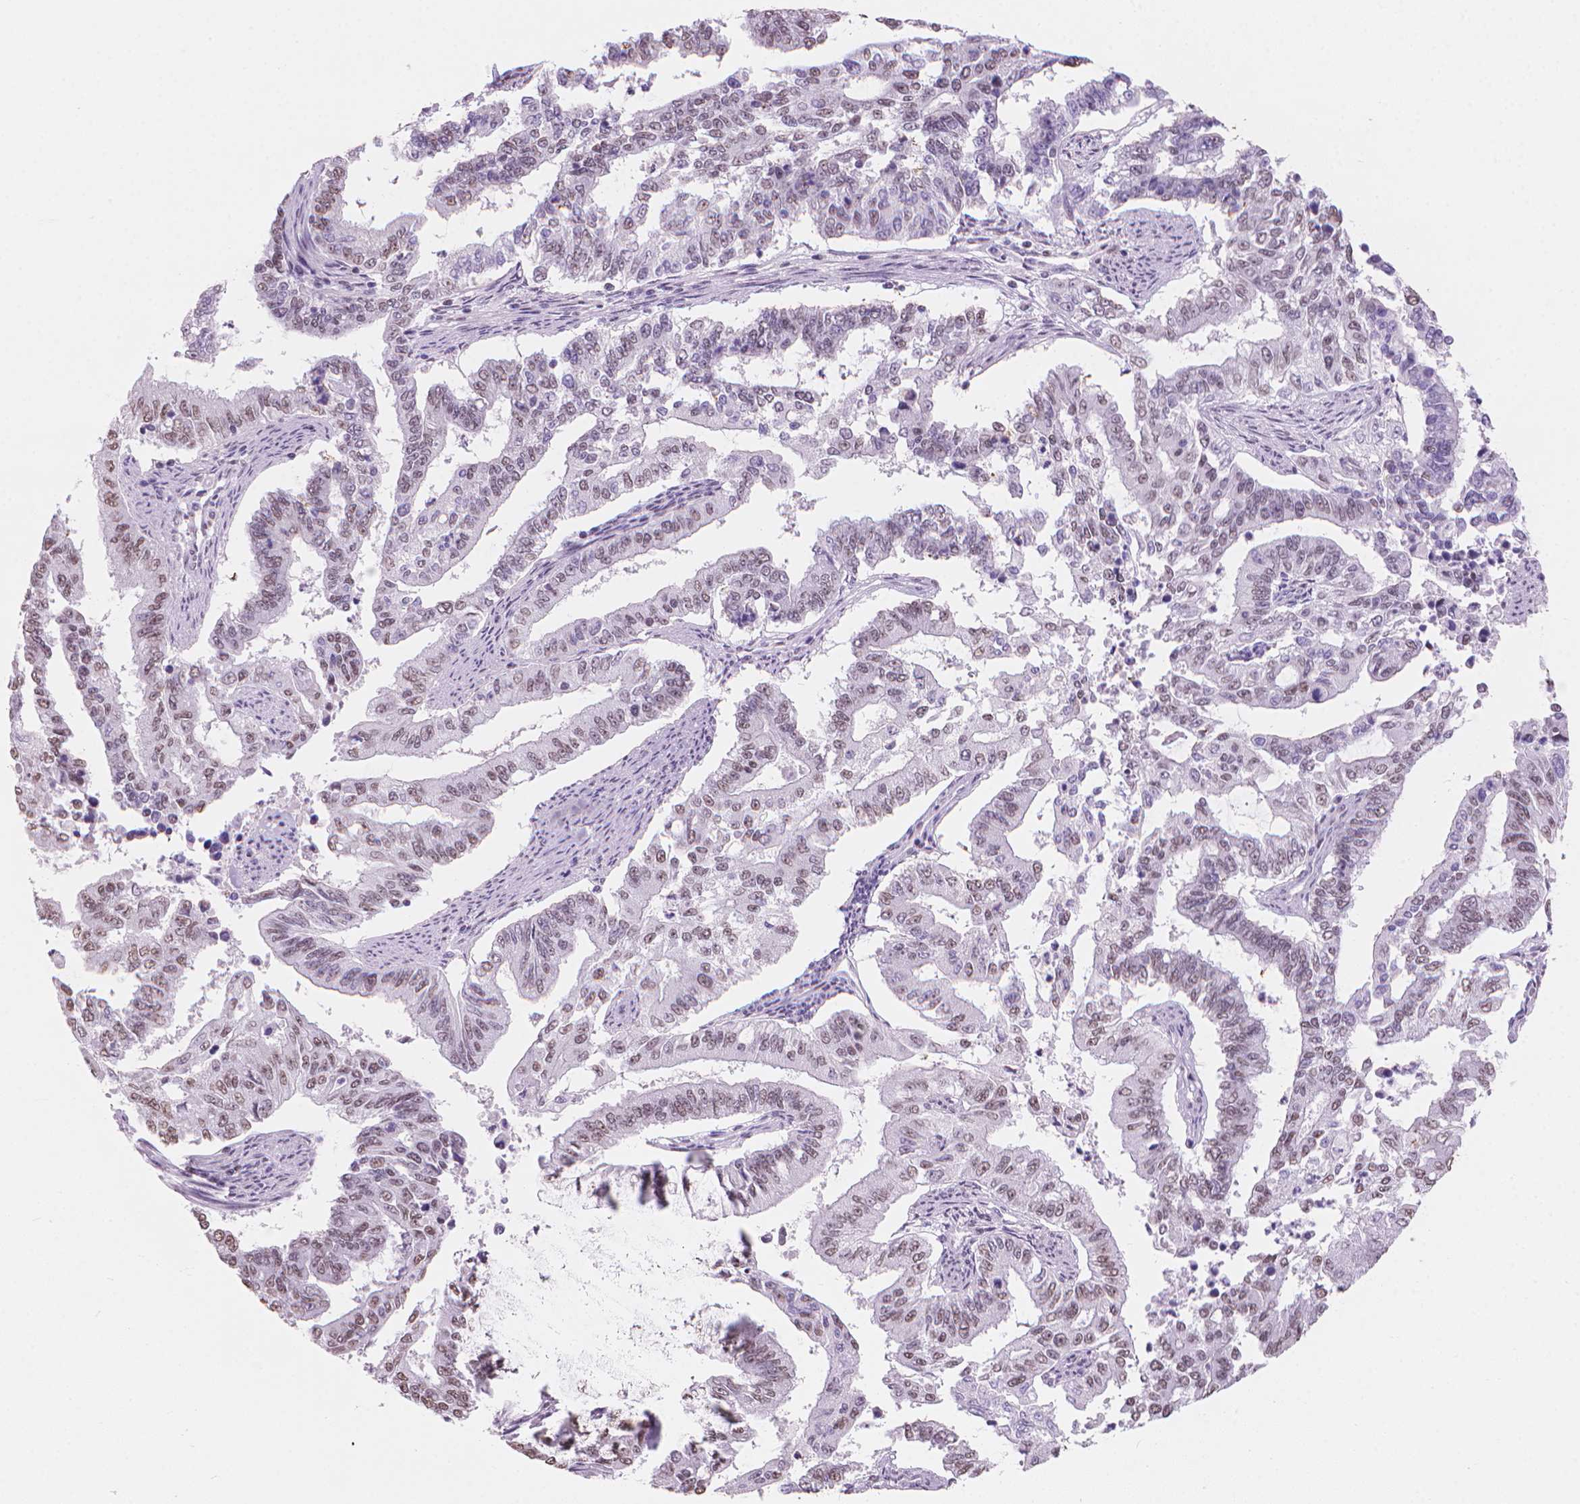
{"staining": {"intensity": "weak", "quantity": "25%-75%", "location": "nuclear"}, "tissue": "endometrial cancer", "cell_type": "Tumor cells", "image_type": "cancer", "snomed": [{"axis": "morphology", "description": "Adenocarcinoma, NOS"}, {"axis": "topography", "description": "Uterus"}], "caption": "DAB immunohistochemical staining of endometrial adenocarcinoma demonstrates weak nuclear protein positivity in approximately 25%-75% of tumor cells. The protein is stained brown, and the nuclei are stained in blue (DAB IHC with brightfield microscopy, high magnification).", "gene": "PIAS2", "patient": {"sex": "female", "age": 59}}